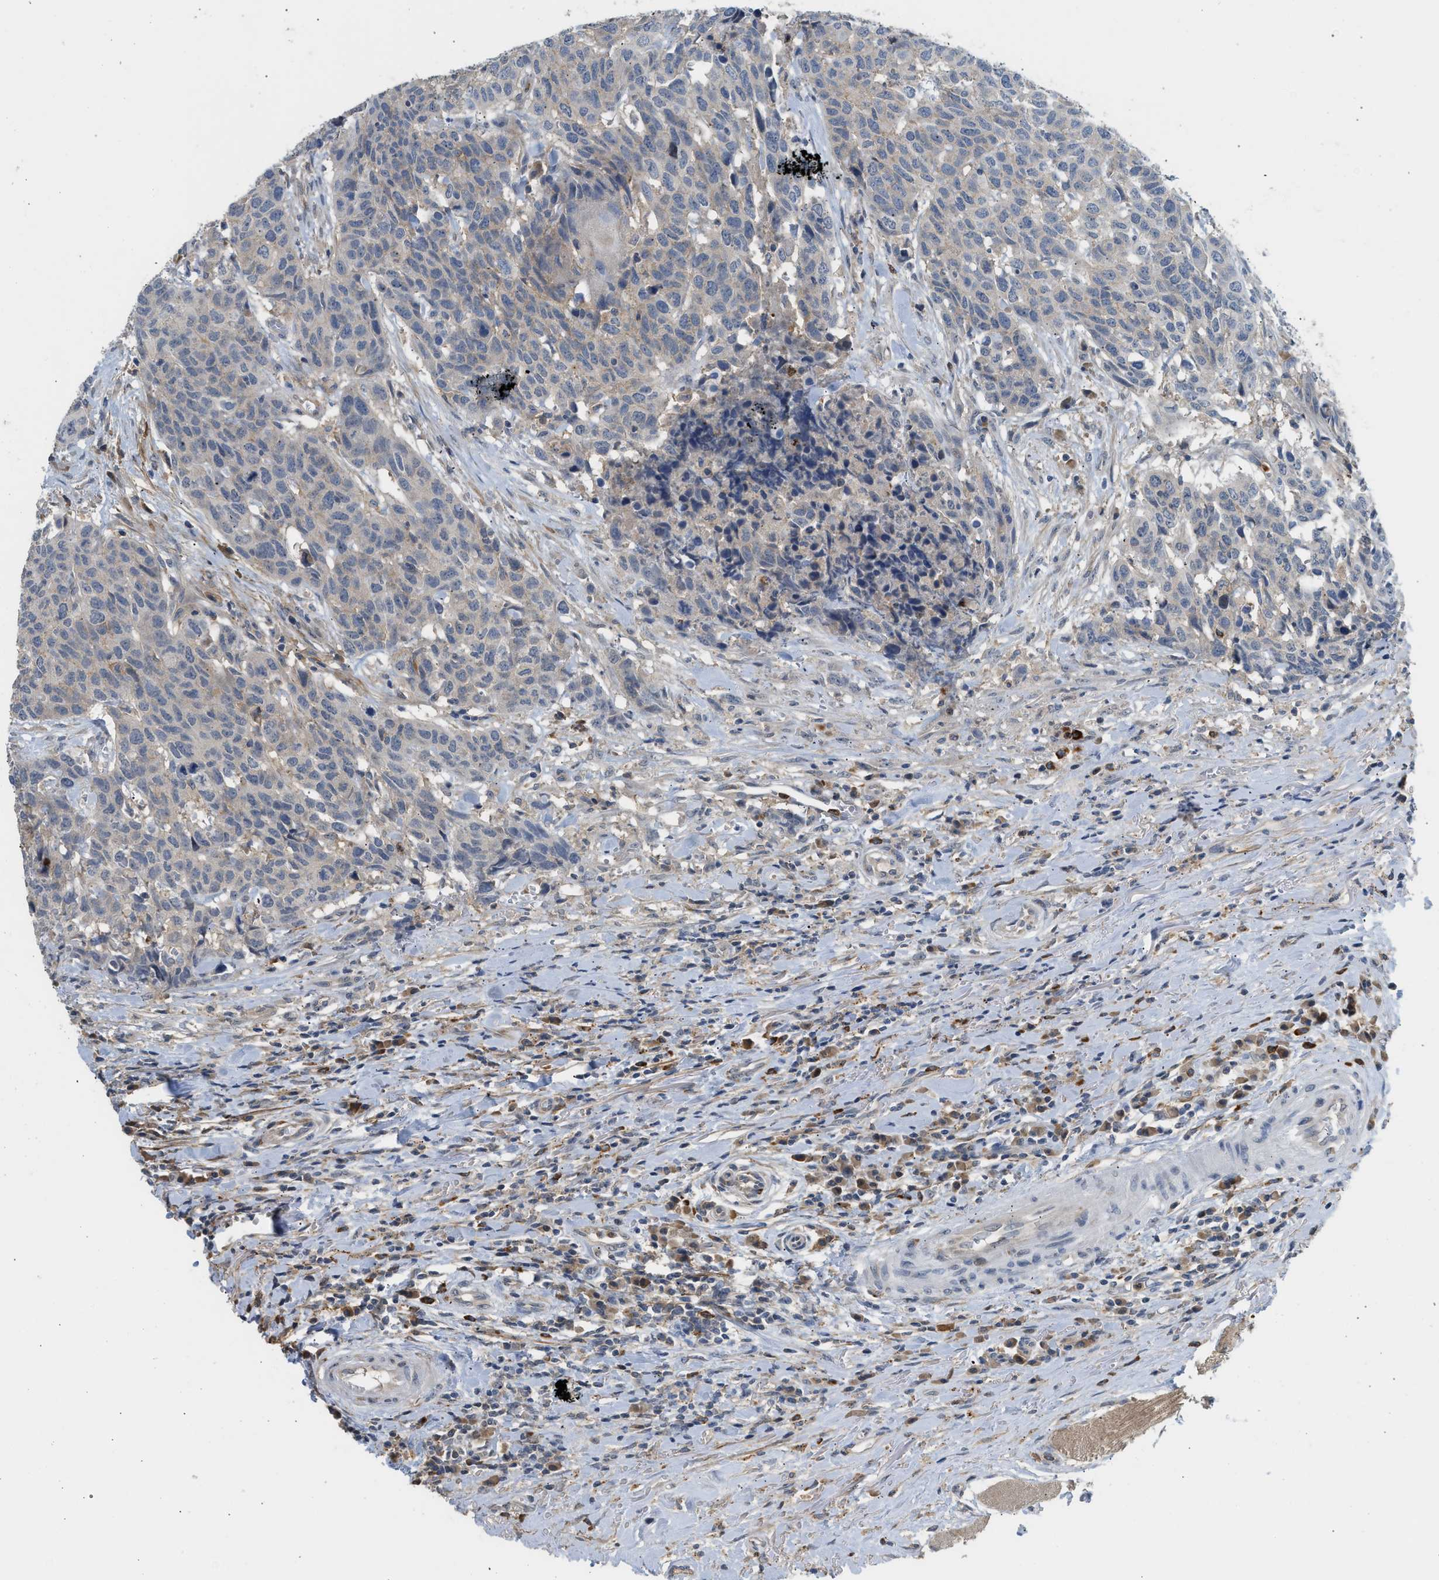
{"staining": {"intensity": "weak", "quantity": "25%-75%", "location": "cytoplasmic/membranous"}, "tissue": "head and neck cancer", "cell_type": "Tumor cells", "image_type": "cancer", "snomed": [{"axis": "morphology", "description": "Squamous cell carcinoma, NOS"}, {"axis": "topography", "description": "Head-Neck"}], "caption": "Weak cytoplasmic/membranous positivity for a protein is present in approximately 25%-75% of tumor cells of head and neck cancer using immunohistochemistry (IHC).", "gene": "RHBDF2", "patient": {"sex": "male", "age": 66}}